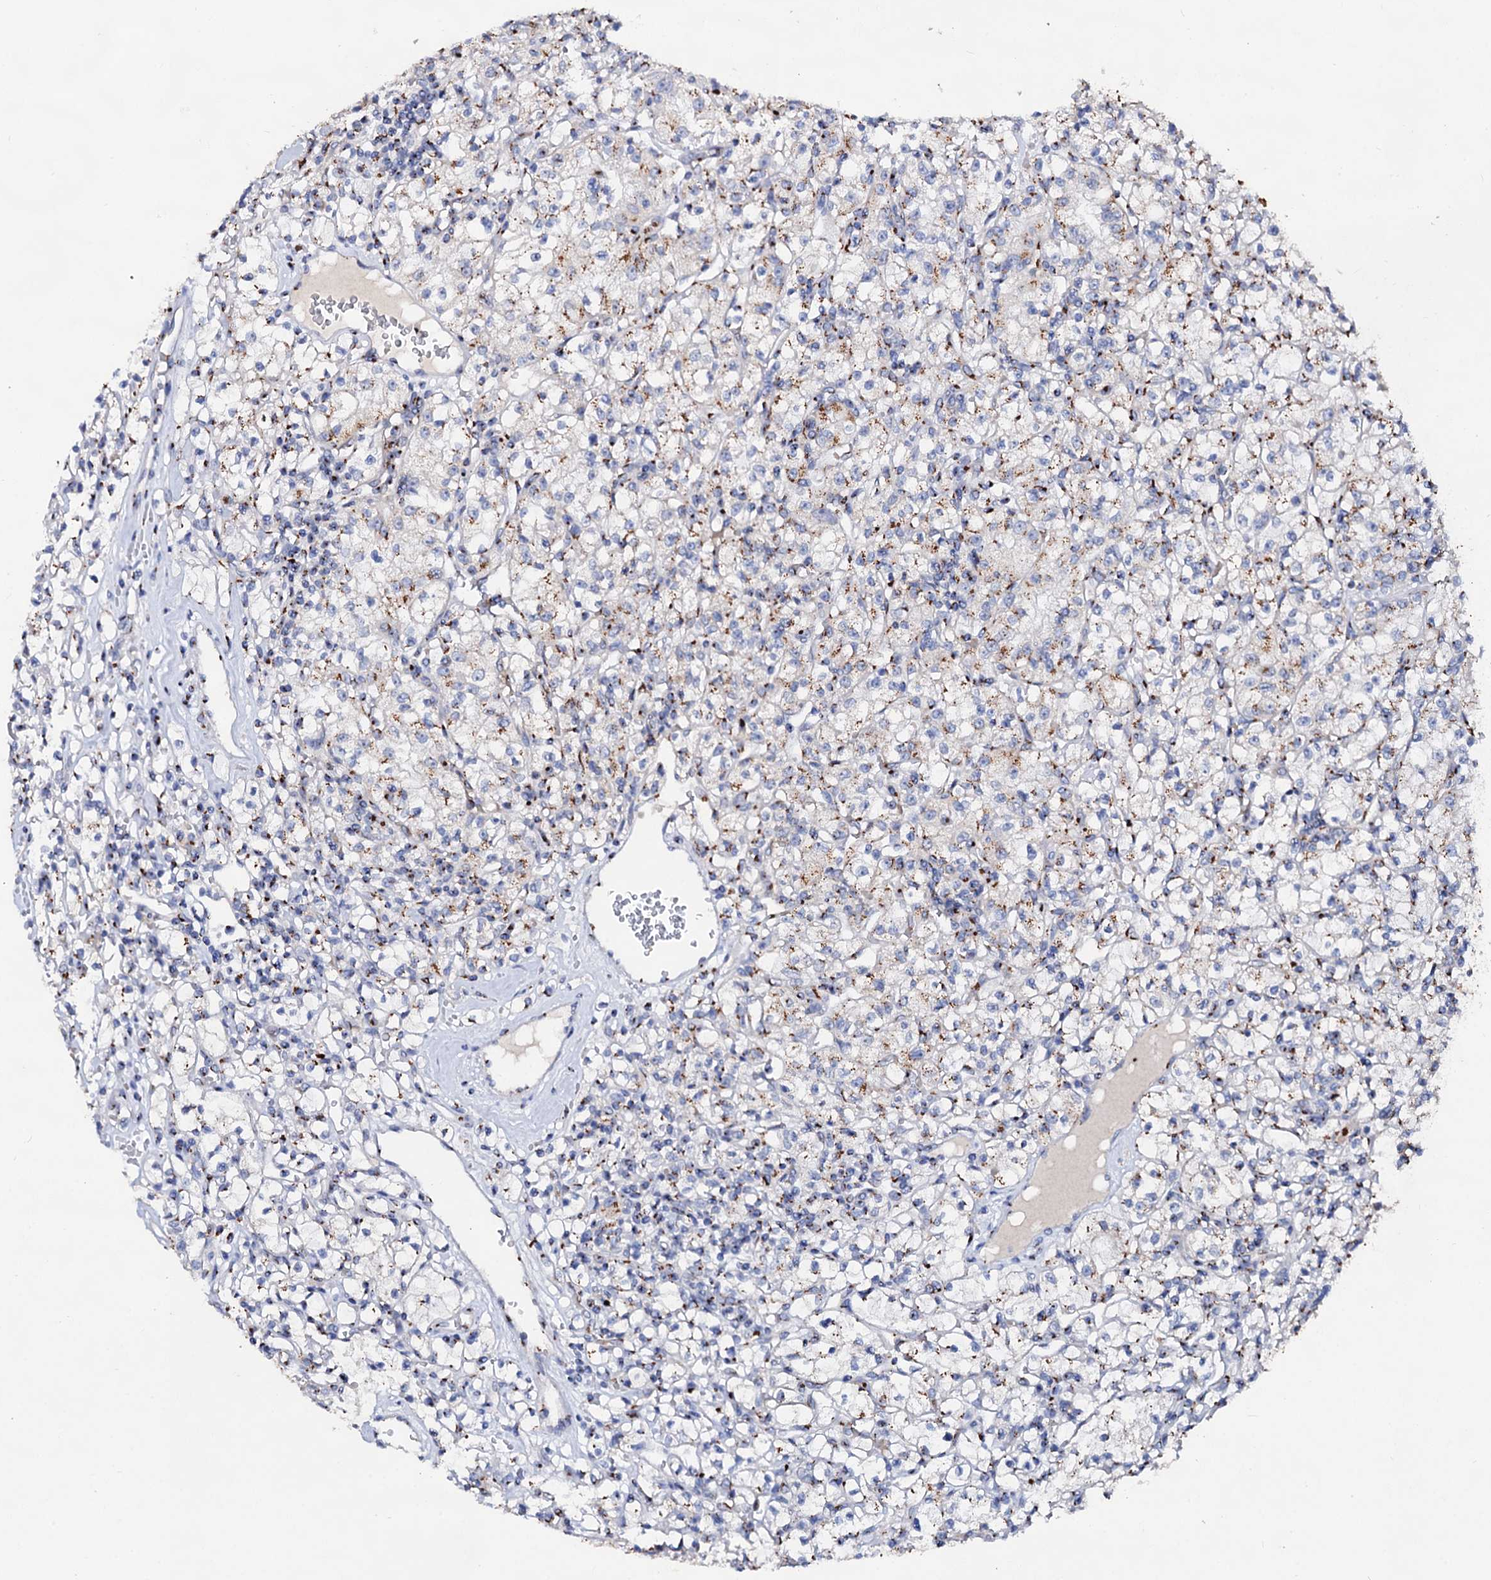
{"staining": {"intensity": "moderate", "quantity": "25%-75%", "location": "cytoplasmic/membranous"}, "tissue": "renal cancer", "cell_type": "Tumor cells", "image_type": "cancer", "snomed": [{"axis": "morphology", "description": "Adenocarcinoma, NOS"}, {"axis": "topography", "description": "Kidney"}], "caption": "There is medium levels of moderate cytoplasmic/membranous expression in tumor cells of renal cancer (adenocarcinoma), as demonstrated by immunohistochemical staining (brown color).", "gene": "TM9SF3", "patient": {"sex": "female", "age": 59}}